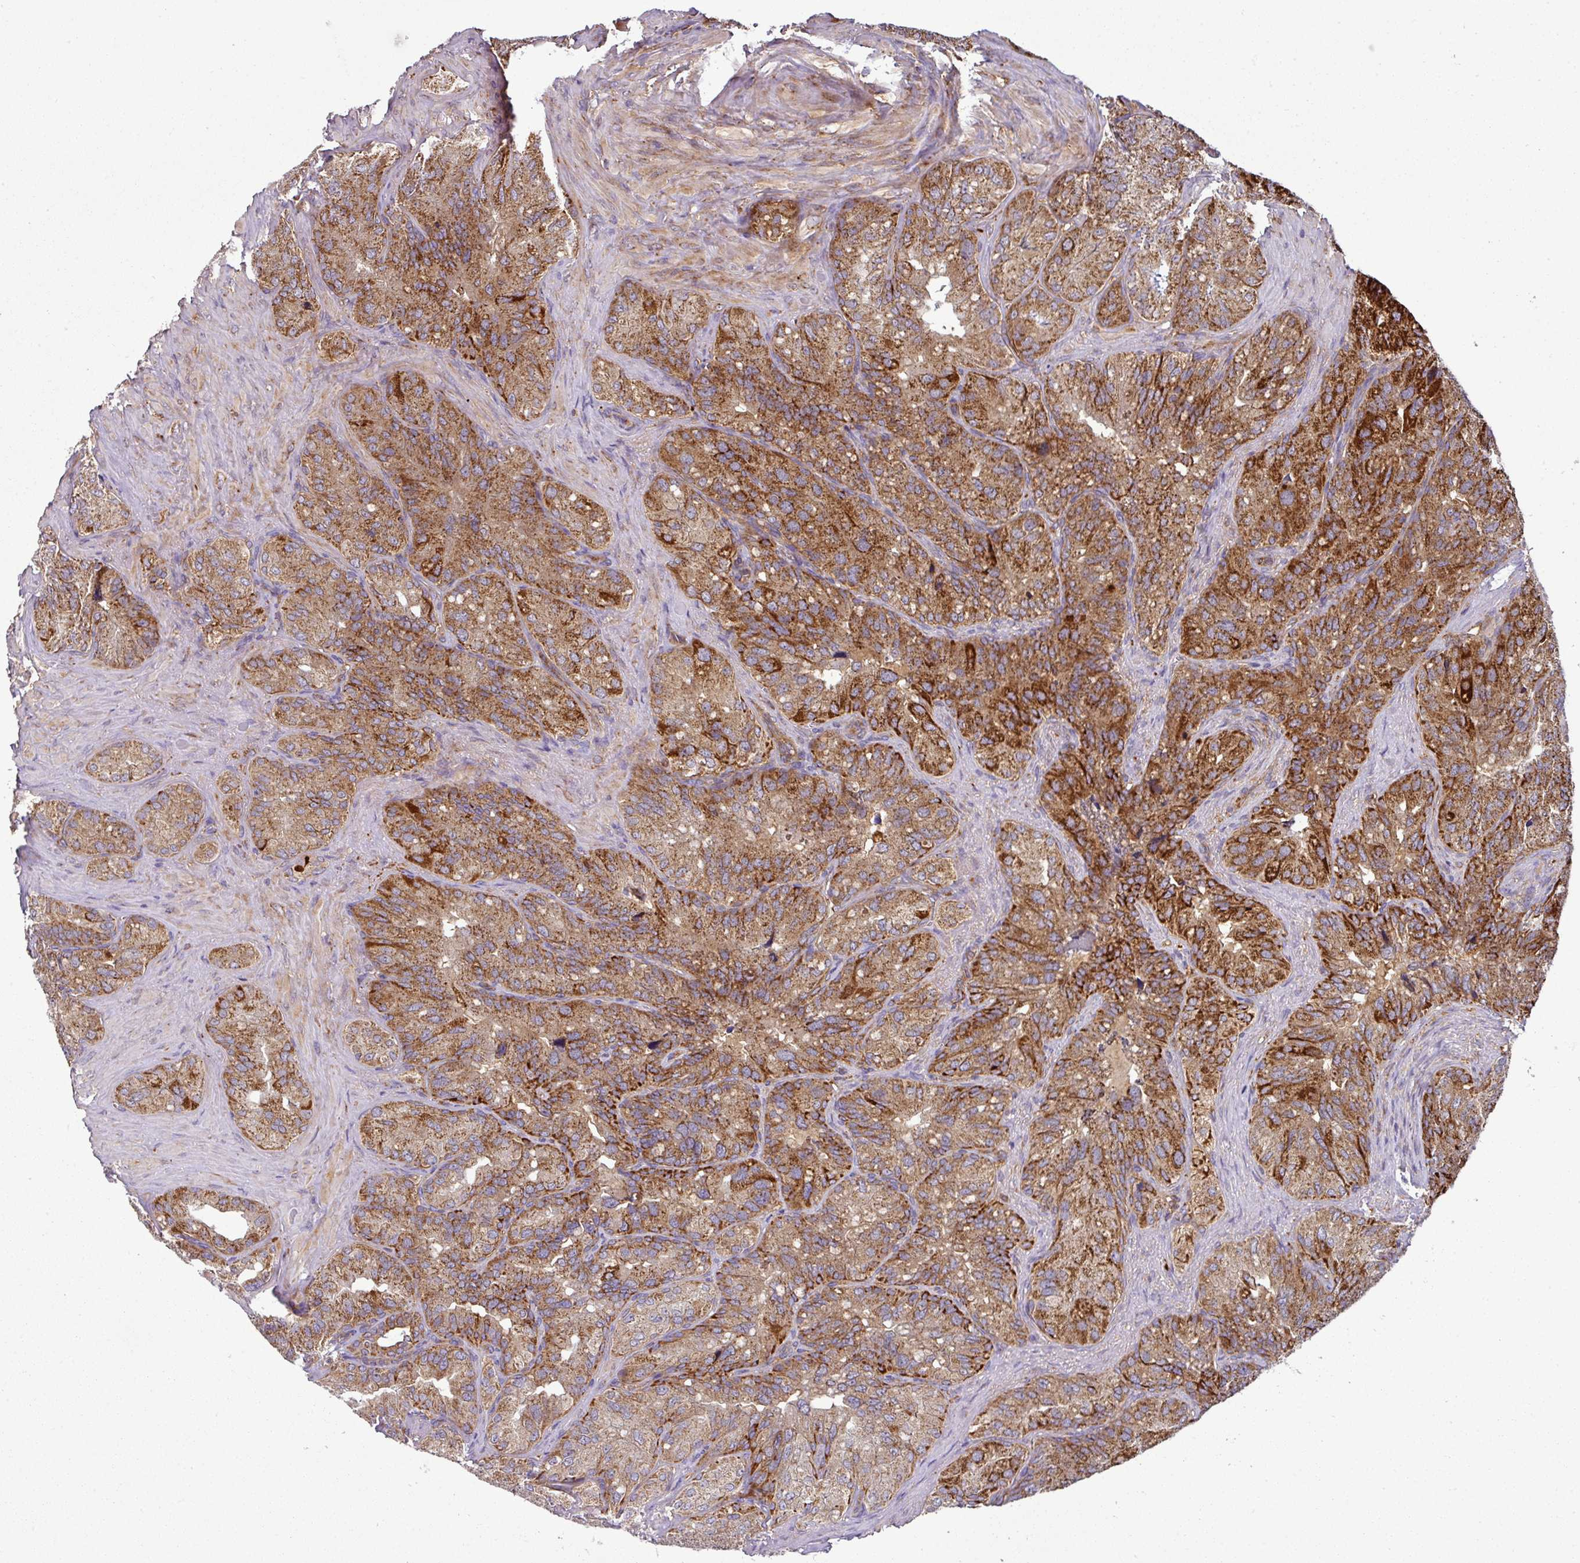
{"staining": {"intensity": "strong", "quantity": ">75%", "location": "cytoplasmic/membranous"}, "tissue": "seminal vesicle", "cell_type": "Glandular cells", "image_type": "normal", "snomed": [{"axis": "morphology", "description": "Normal tissue, NOS"}, {"axis": "topography", "description": "Seminal veicle"}], "caption": "DAB (3,3'-diaminobenzidine) immunohistochemical staining of normal human seminal vesicle displays strong cytoplasmic/membranous protein expression in approximately >75% of glandular cells.", "gene": "PRELID3B", "patient": {"sex": "male", "age": 69}}